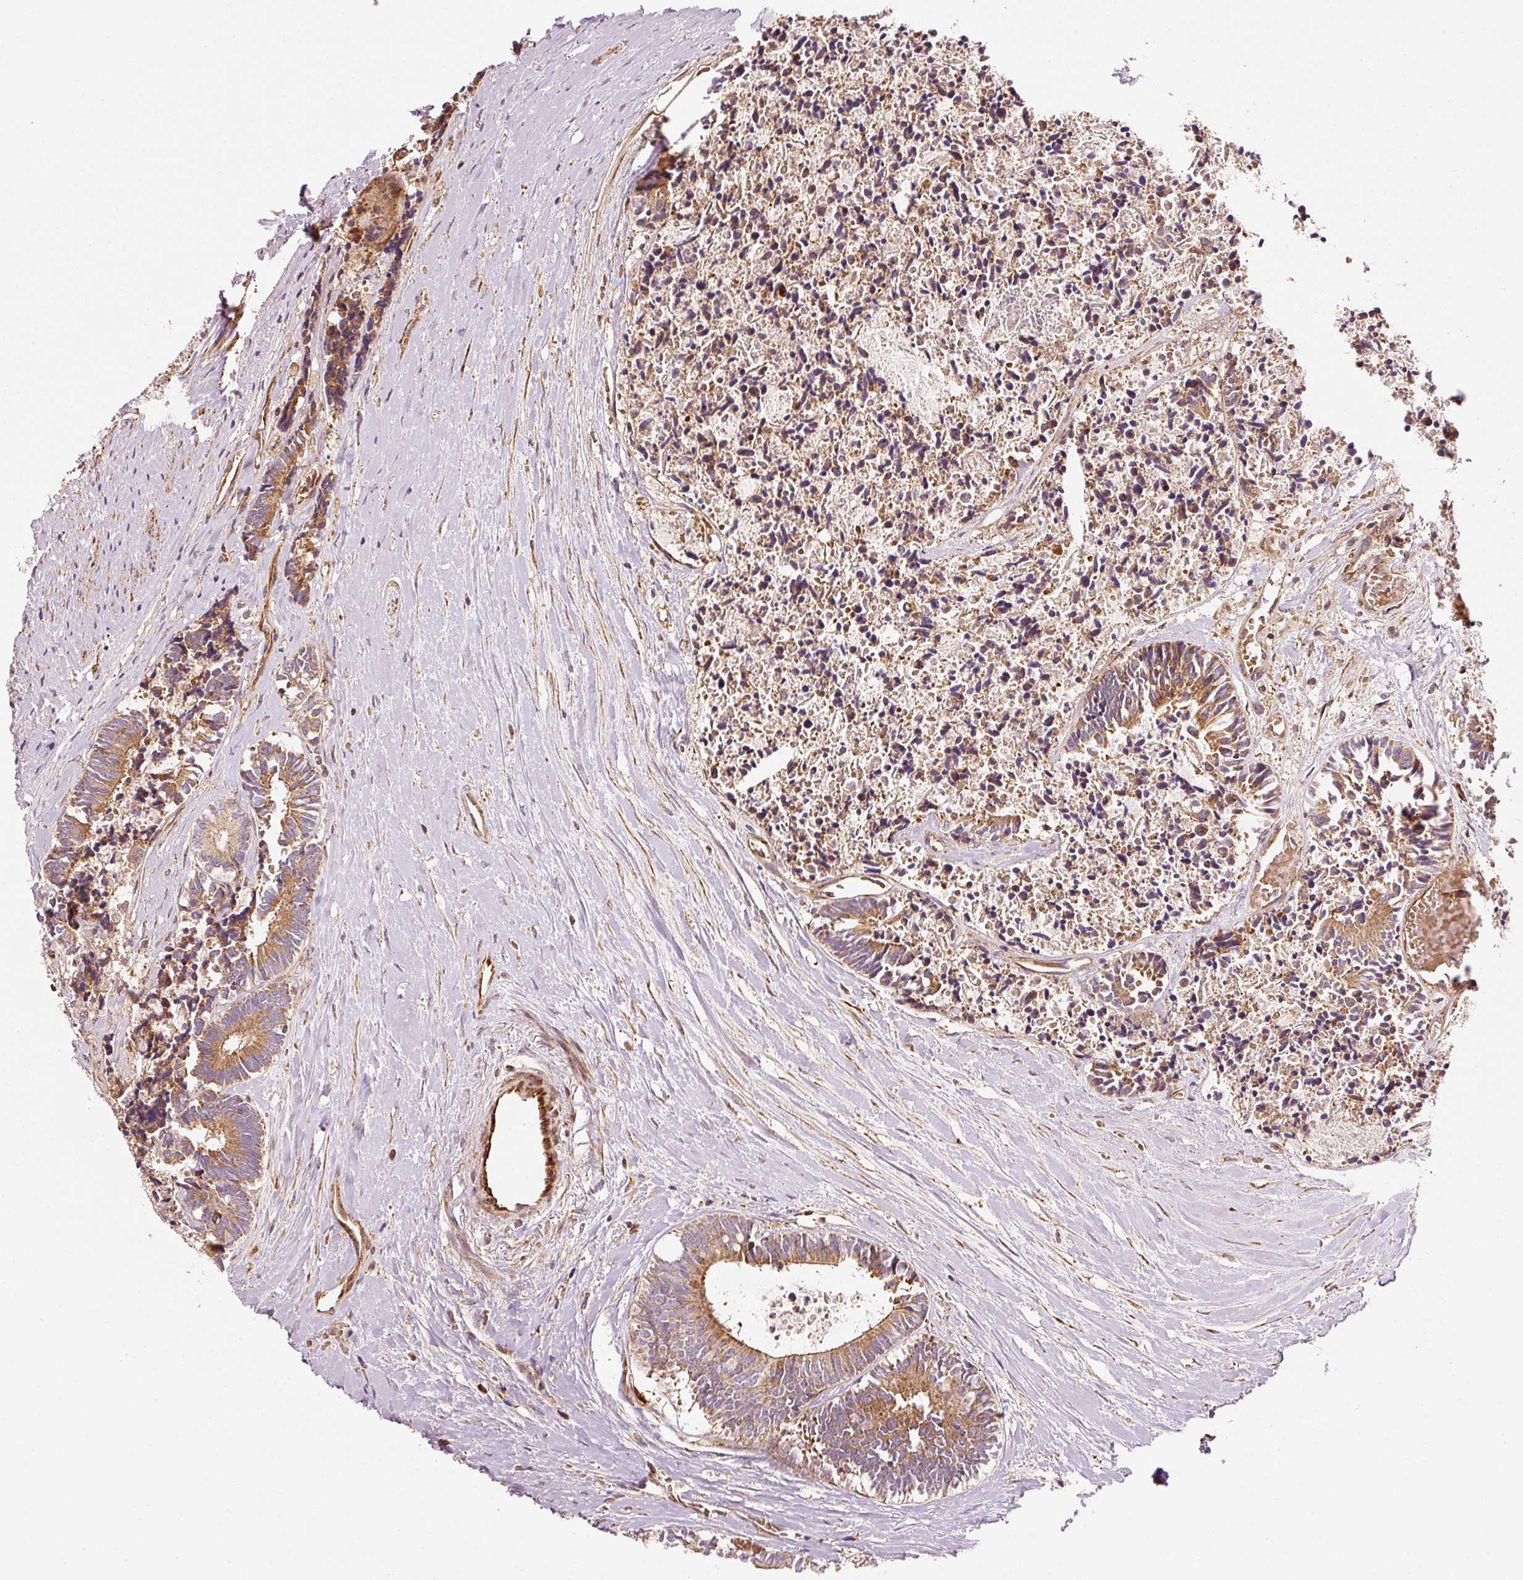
{"staining": {"intensity": "moderate", "quantity": ">75%", "location": "cytoplasmic/membranous"}, "tissue": "colorectal cancer", "cell_type": "Tumor cells", "image_type": "cancer", "snomed": [{"axis": "morphology", "description": "Adenocarcinoma, NOS"}, {"axis": "topography", "description": "Colon"}, {"axis": "topography", "description": "Rectum"}], "caption": "About >75% of tumor cells in human colorectal cancer display moderate cytoplasmic/membranous protein expression as visualized by brown immunohistochemical staining.", "gene": "ISCU", "patient": {"sex": "male", "age": 57}}